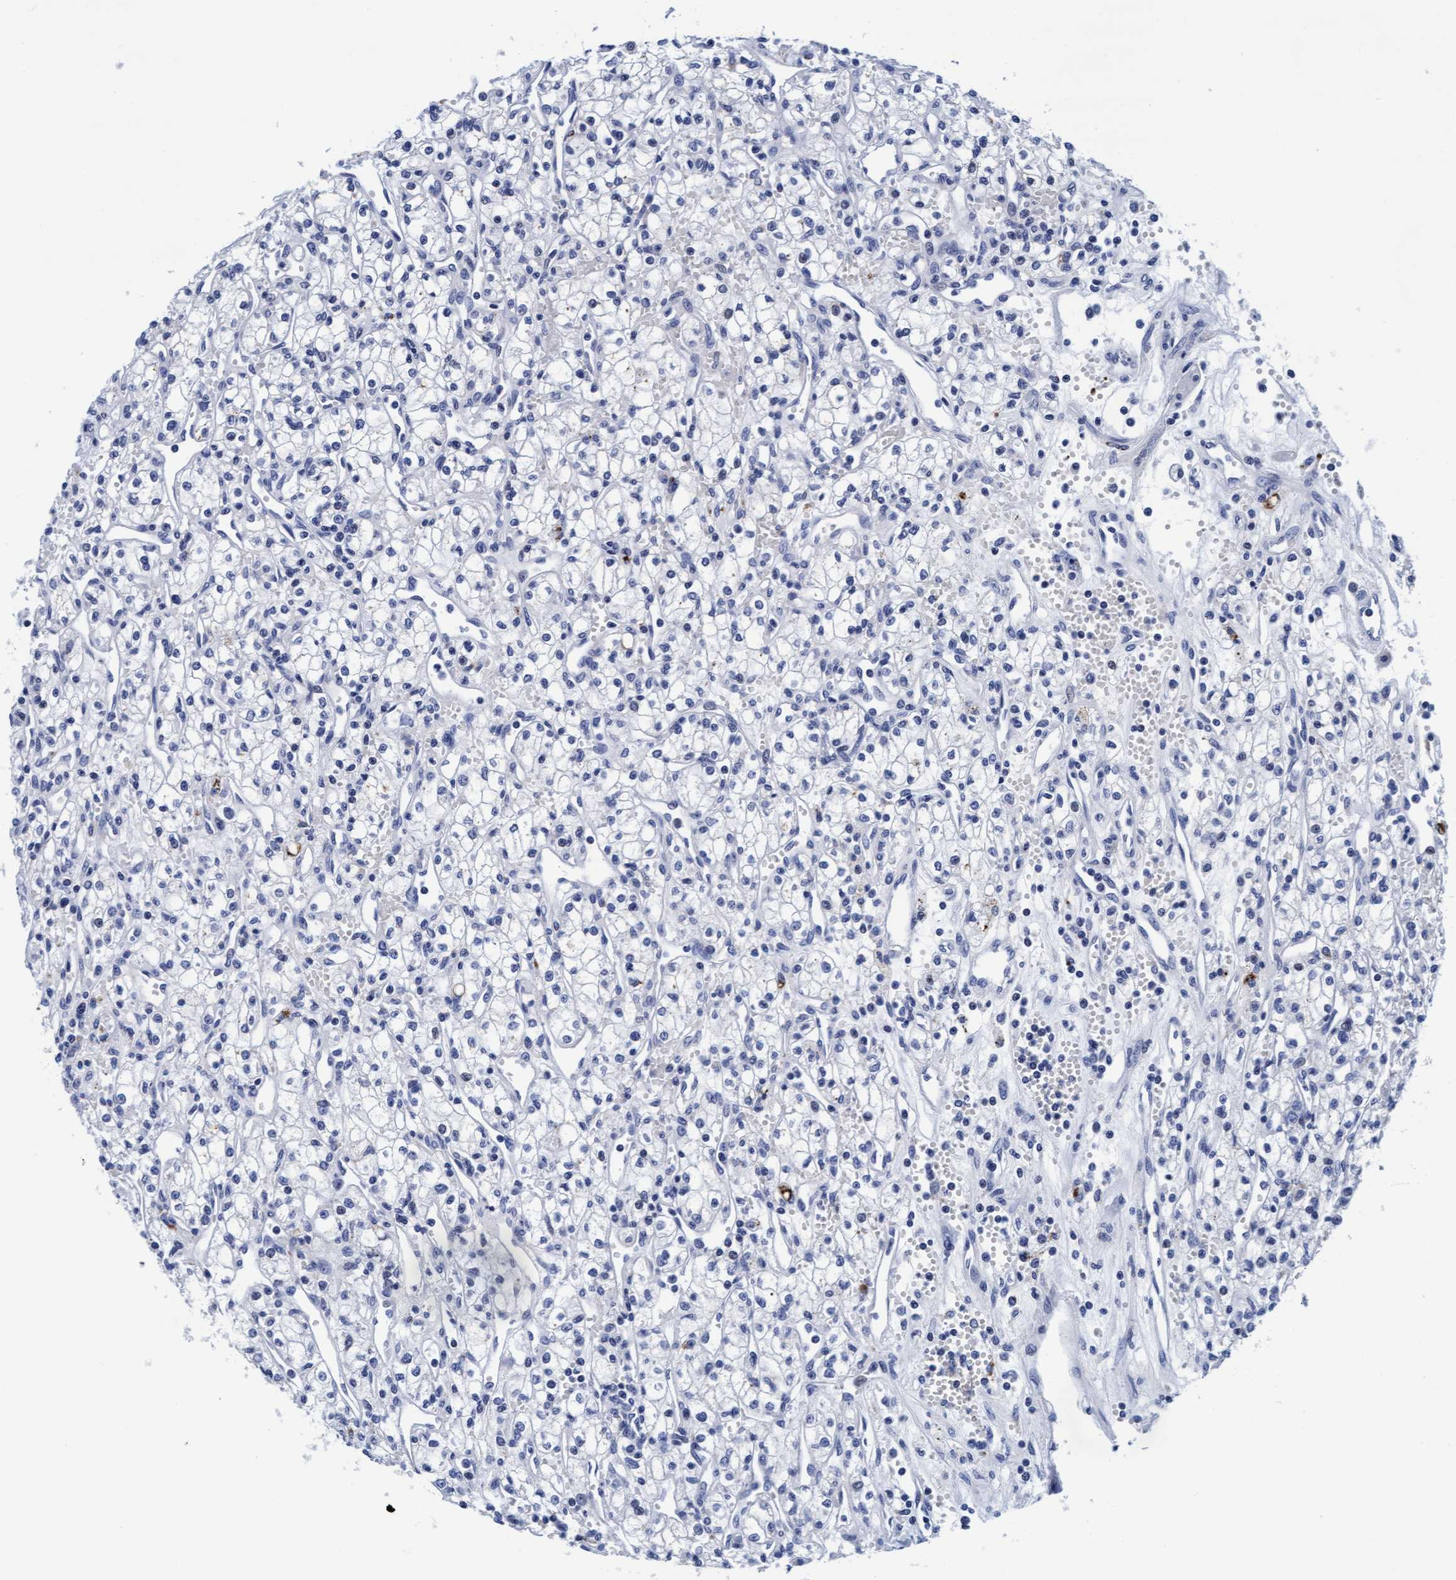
{"staining": {"intensity": "negative", "quantity": "none", "location": "none"}, "tissue": "renal cancer", "cell_type": "Tumor cells", "image_type": "cancer", "snomed": [{"axis": "morphology", "description": "Adenocarcinoma, NOS"}, {"axis": "topography", "description": "Kidney"}], "caption": "There is no significant expression in tumor cells of adenocarcinoma (renal).", "gene": "ARSG", "patient": {"sex": "male", "age": 59}}